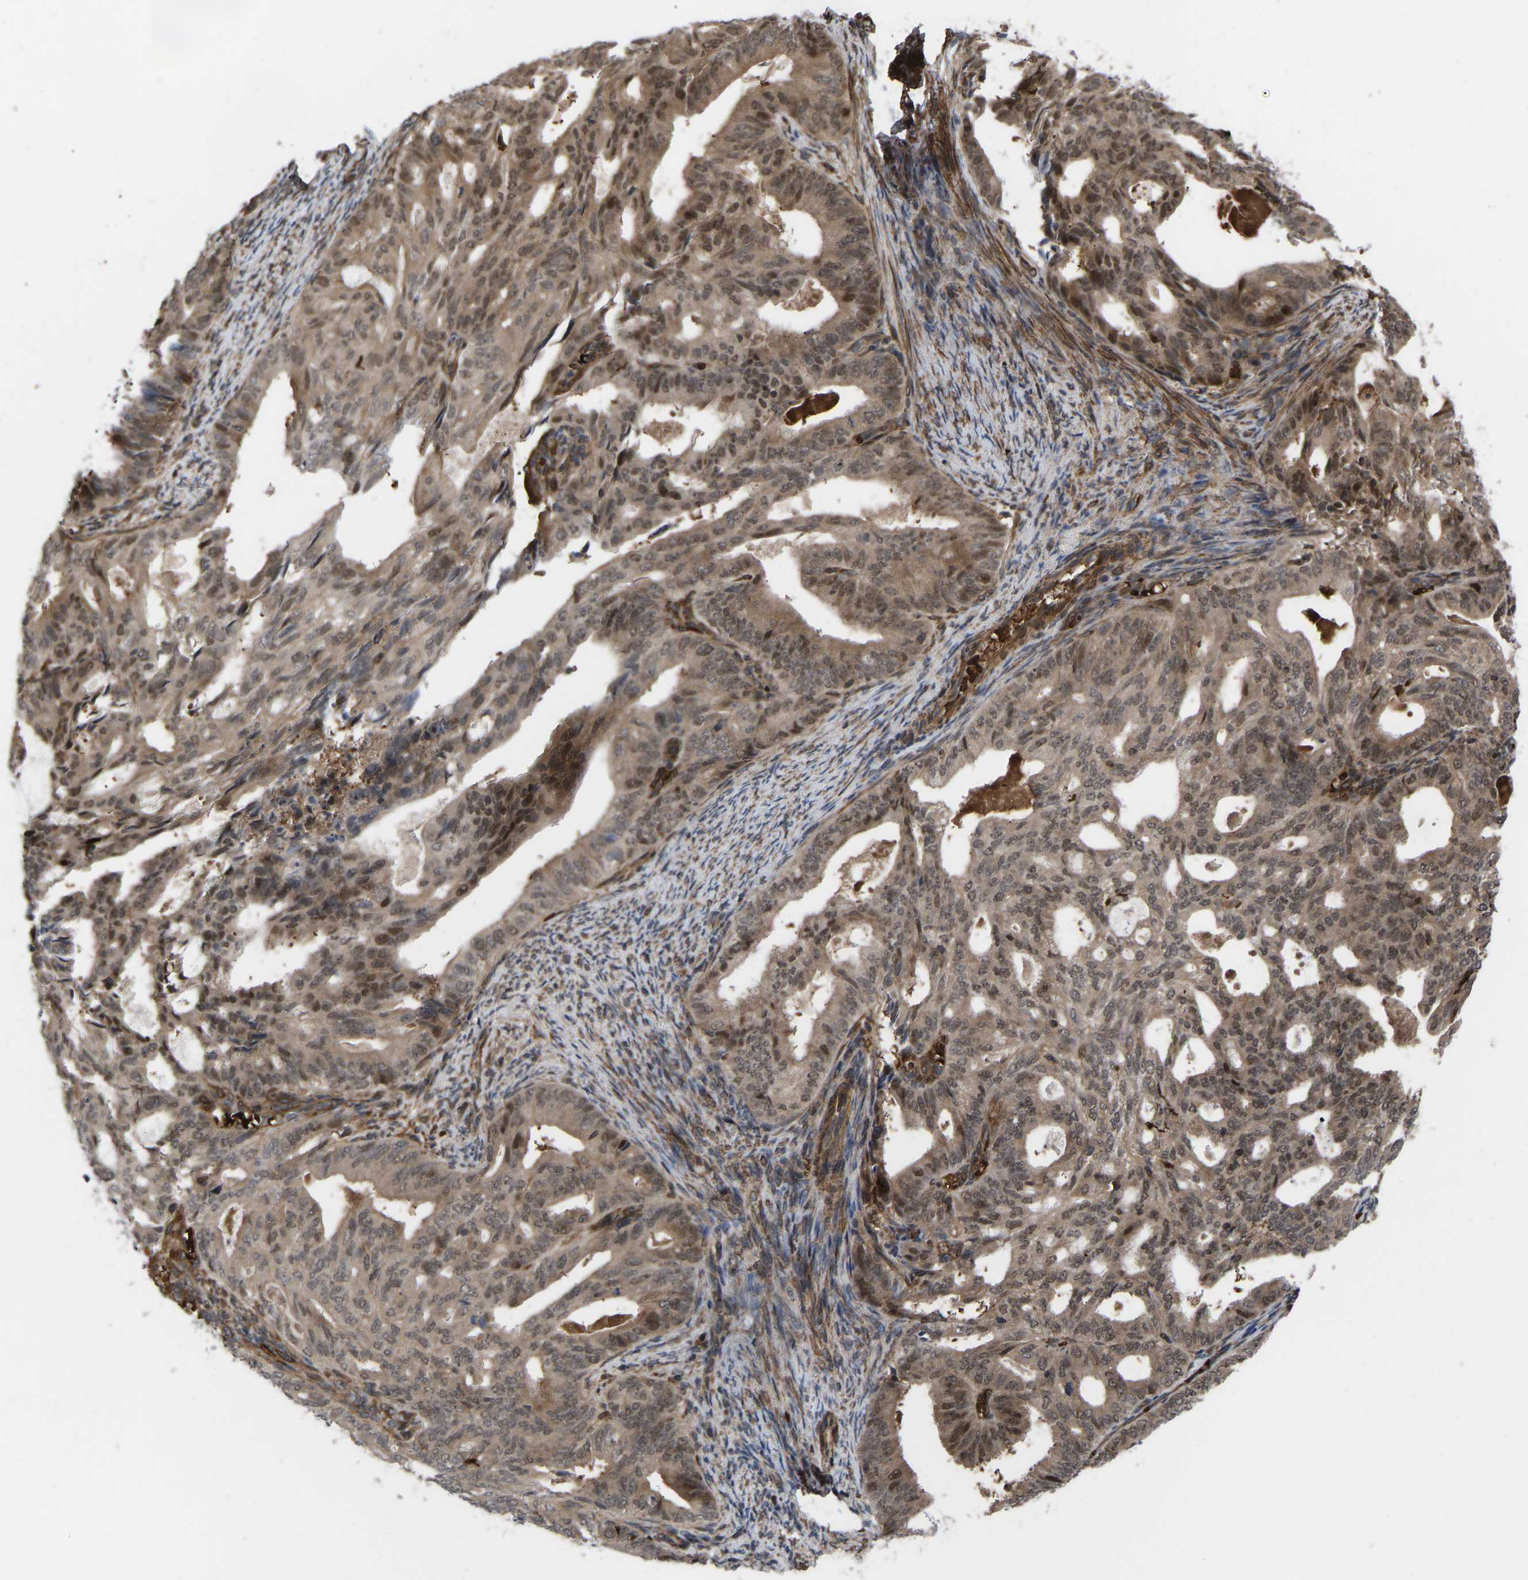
{"staining": {"intensity": "moderate", "quantity": ">75%", "location": "cytoplasmic/membranous,nuclear"}, "tissue": "endometrial cancer", "cell_type": "Tumor cells", "image_type": "cancer", "snomed": [{"axis": "morphology", "description": "Adenocarcinoma, NOS"}, {"axis": "topography", "description": "Endometrium"}], "caption": "Endometrial cancer stained for a protein (brown) demonstrates moderate cytoplasmic/membranous and nuclear positive staining in about >75% of tumor cells.", "gene": "CYP7B1", "patient": {"sex": "female", "age": 58}}